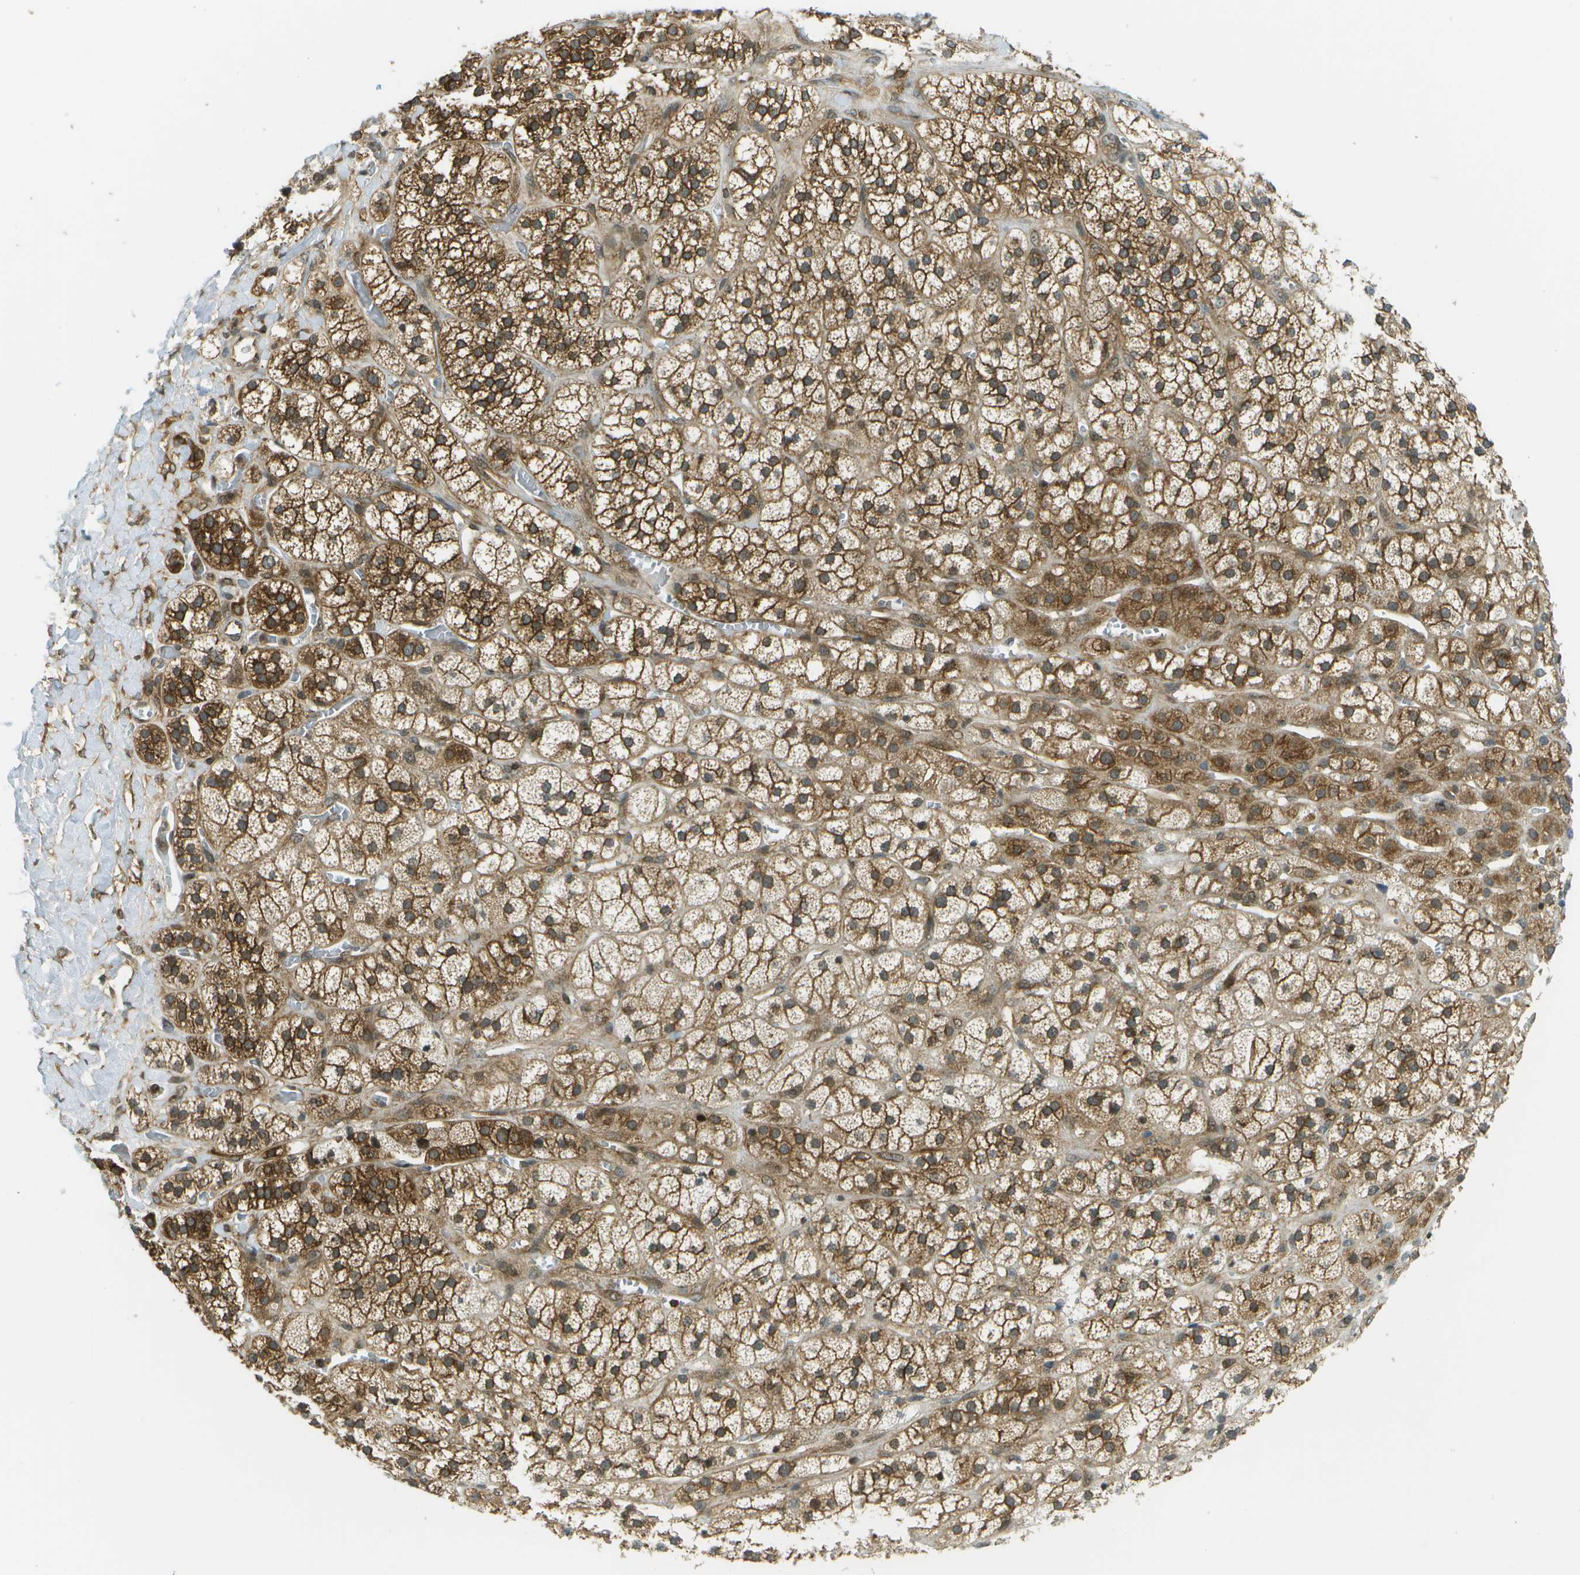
{"staining": {"intensity": "strong", "quantity": "25%-75%", "location": "cytoplasmic/membranous"}, "tissue": "adrenal gland", "cell_type": "Glandular cells", "image_type": "normal", "snomed": [{"axis": "morphology", "description": "Normal tissue, NOS"}, {"axis": "topography", "description": "Adrenal gland"}], "caption": "Normal adrenal gland was stained to show a protein in brown. There is high levels of strong cytoplasmic/membranous positivity in approximately 25%-75% of glandular cells. (DAB (3,3'-diaminobenzidine) IHC, brown staining for protein, blue staining for nuclei).", "gene": "TMTC1", "patient": {"sex": "male", "age": 56}}